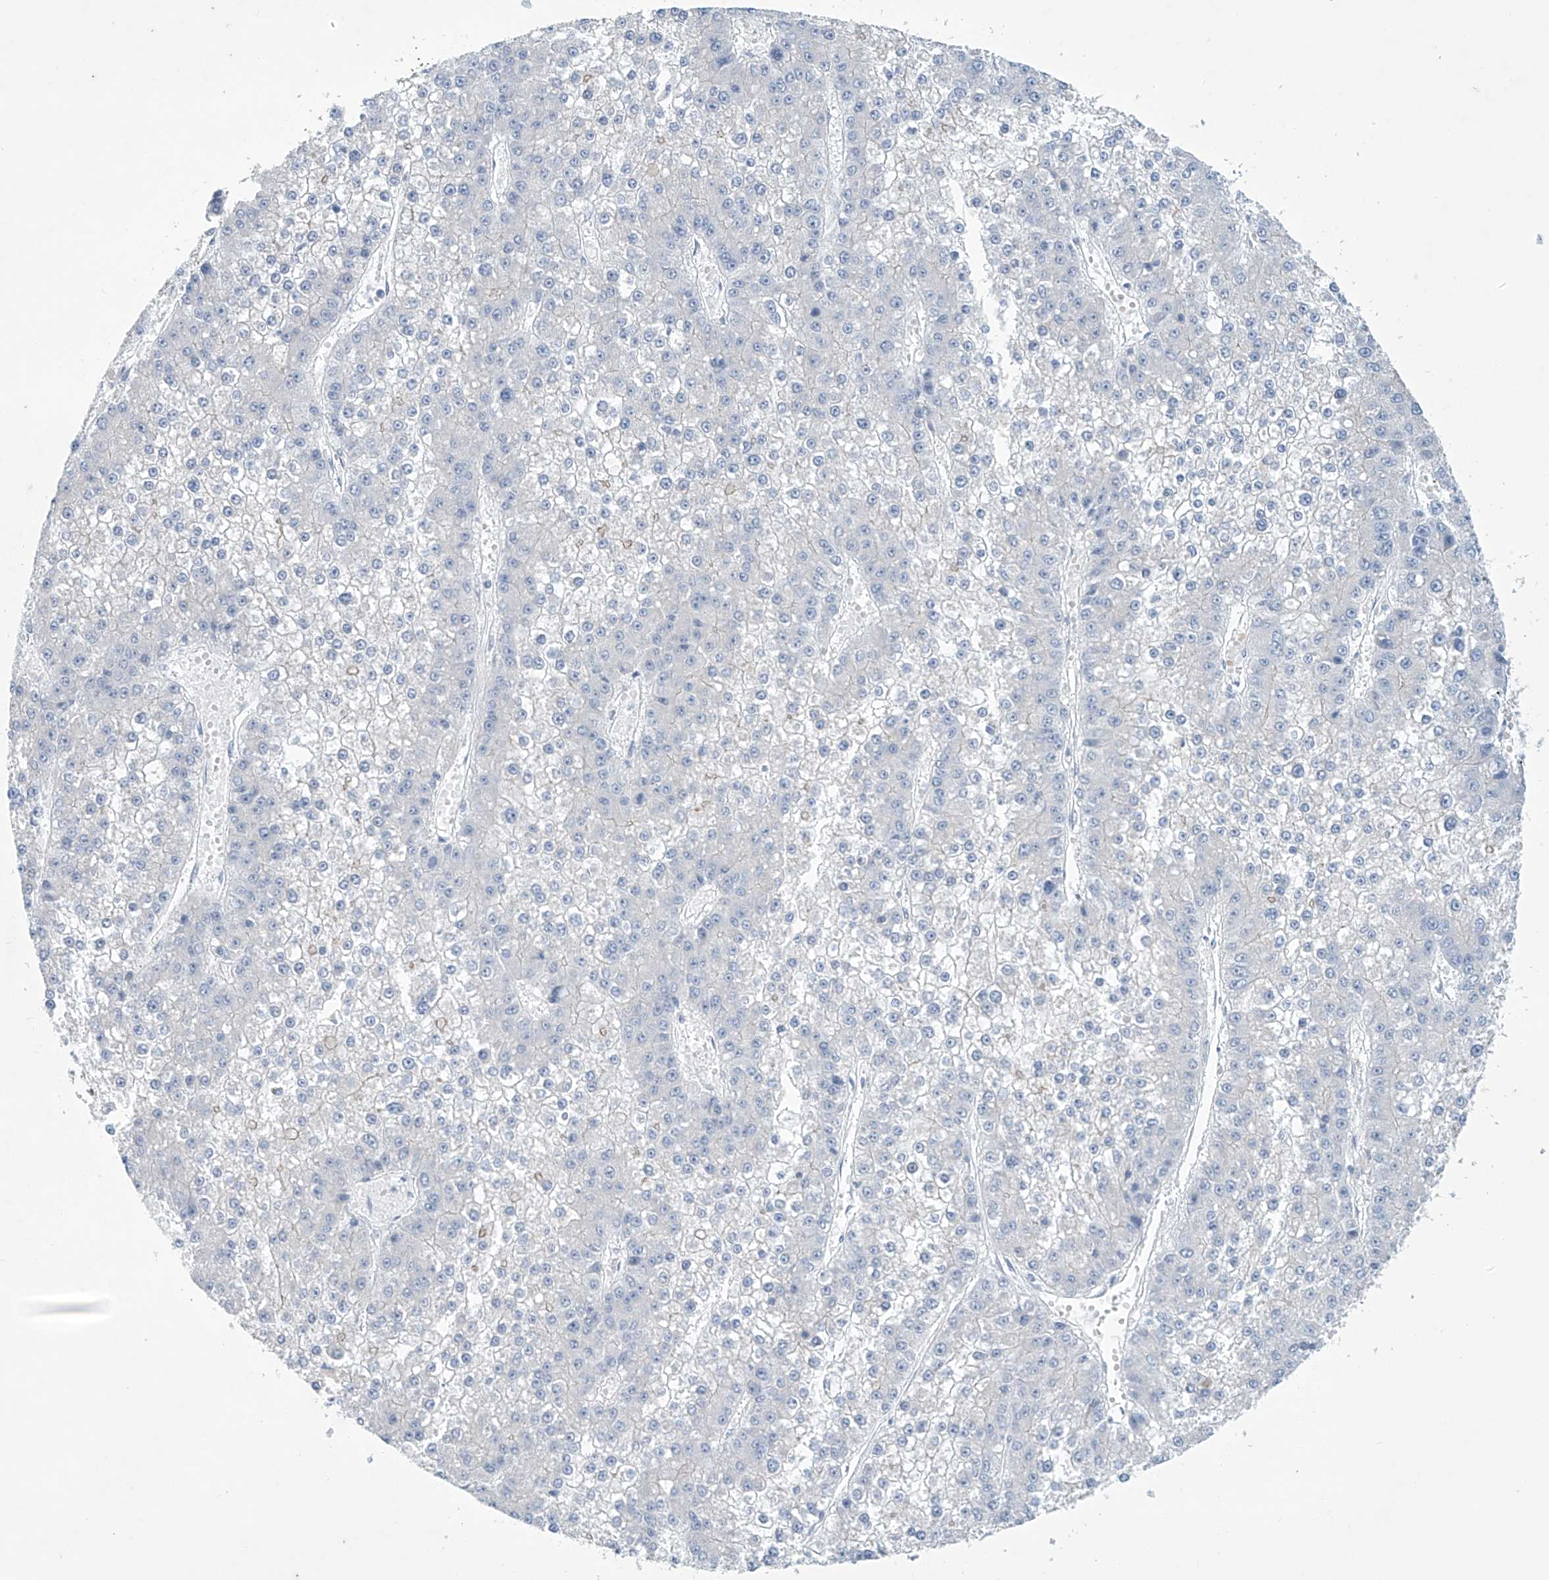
{"staining": {"intensity": "negative", "quantity": "none", "location": "none"}, "tissue": "liver cancer", "cell_type": "Tumor cells", "image_type": "cancer", "snomed": [{"axis": "morphology", "description": "Carcinoma, Hepatocellular, NOS"}, {"axis": "topography", "description": "Liver"}], "caption": "Histopathology image shows no protein staining in tumor cells of liver hepatocellular carcinoma tissue.", "gene": "SLC35A5", "patient": {"sex": "female", "age": 73}}